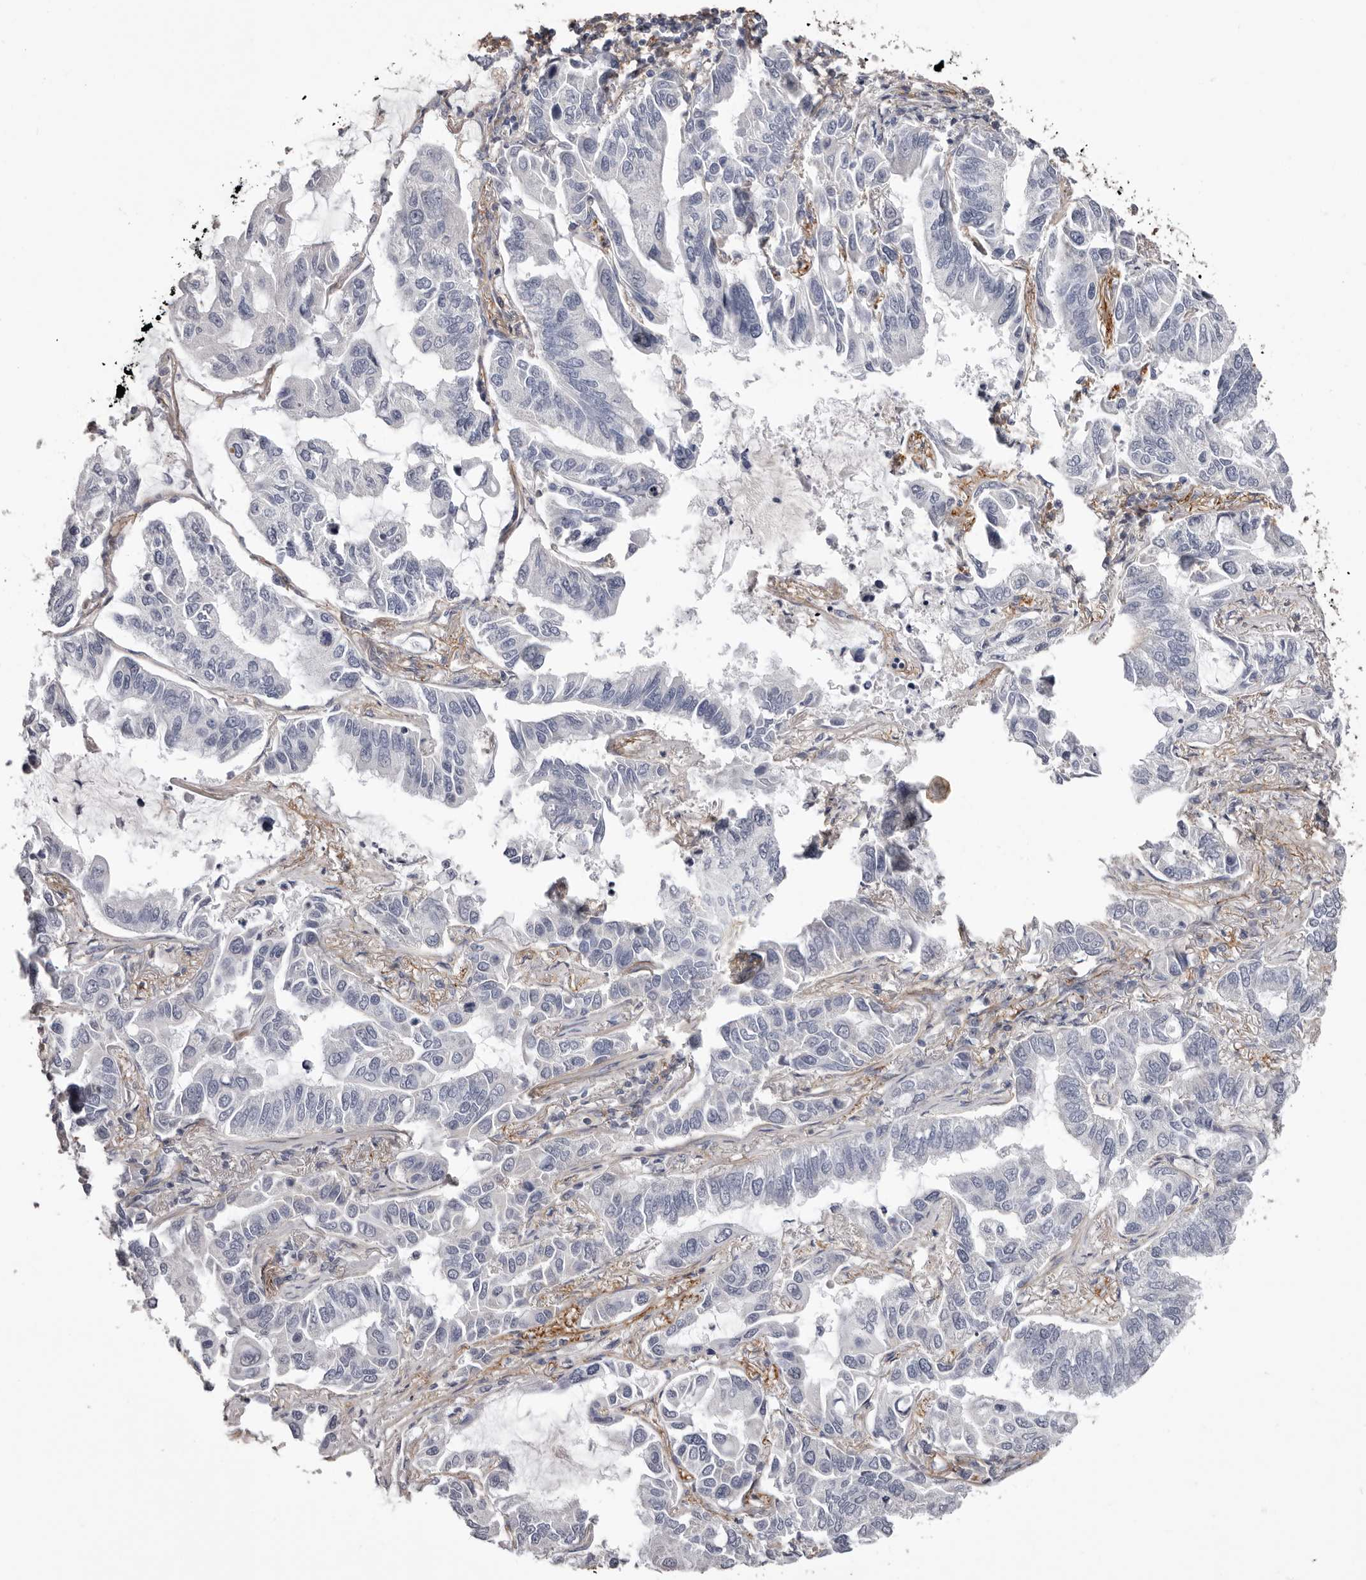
{"staining": {"intensity": "negative", "quantity": "none", "location": "none"}, "tissue": "lung cancer", "cell_type": "Tumor cells", "image_type": "cancer", "snomed": [{"axis": "morphology", "description": "Adenocarcinoma, NOS"}, {"axis": "topography", "description": "Lung"}], "caption": "Image shows no significant protein positivity in tumor cells of lung adenocarcinoma.", "gene": "COL6A1", "patient": {"sex": "male", "age": 64}}